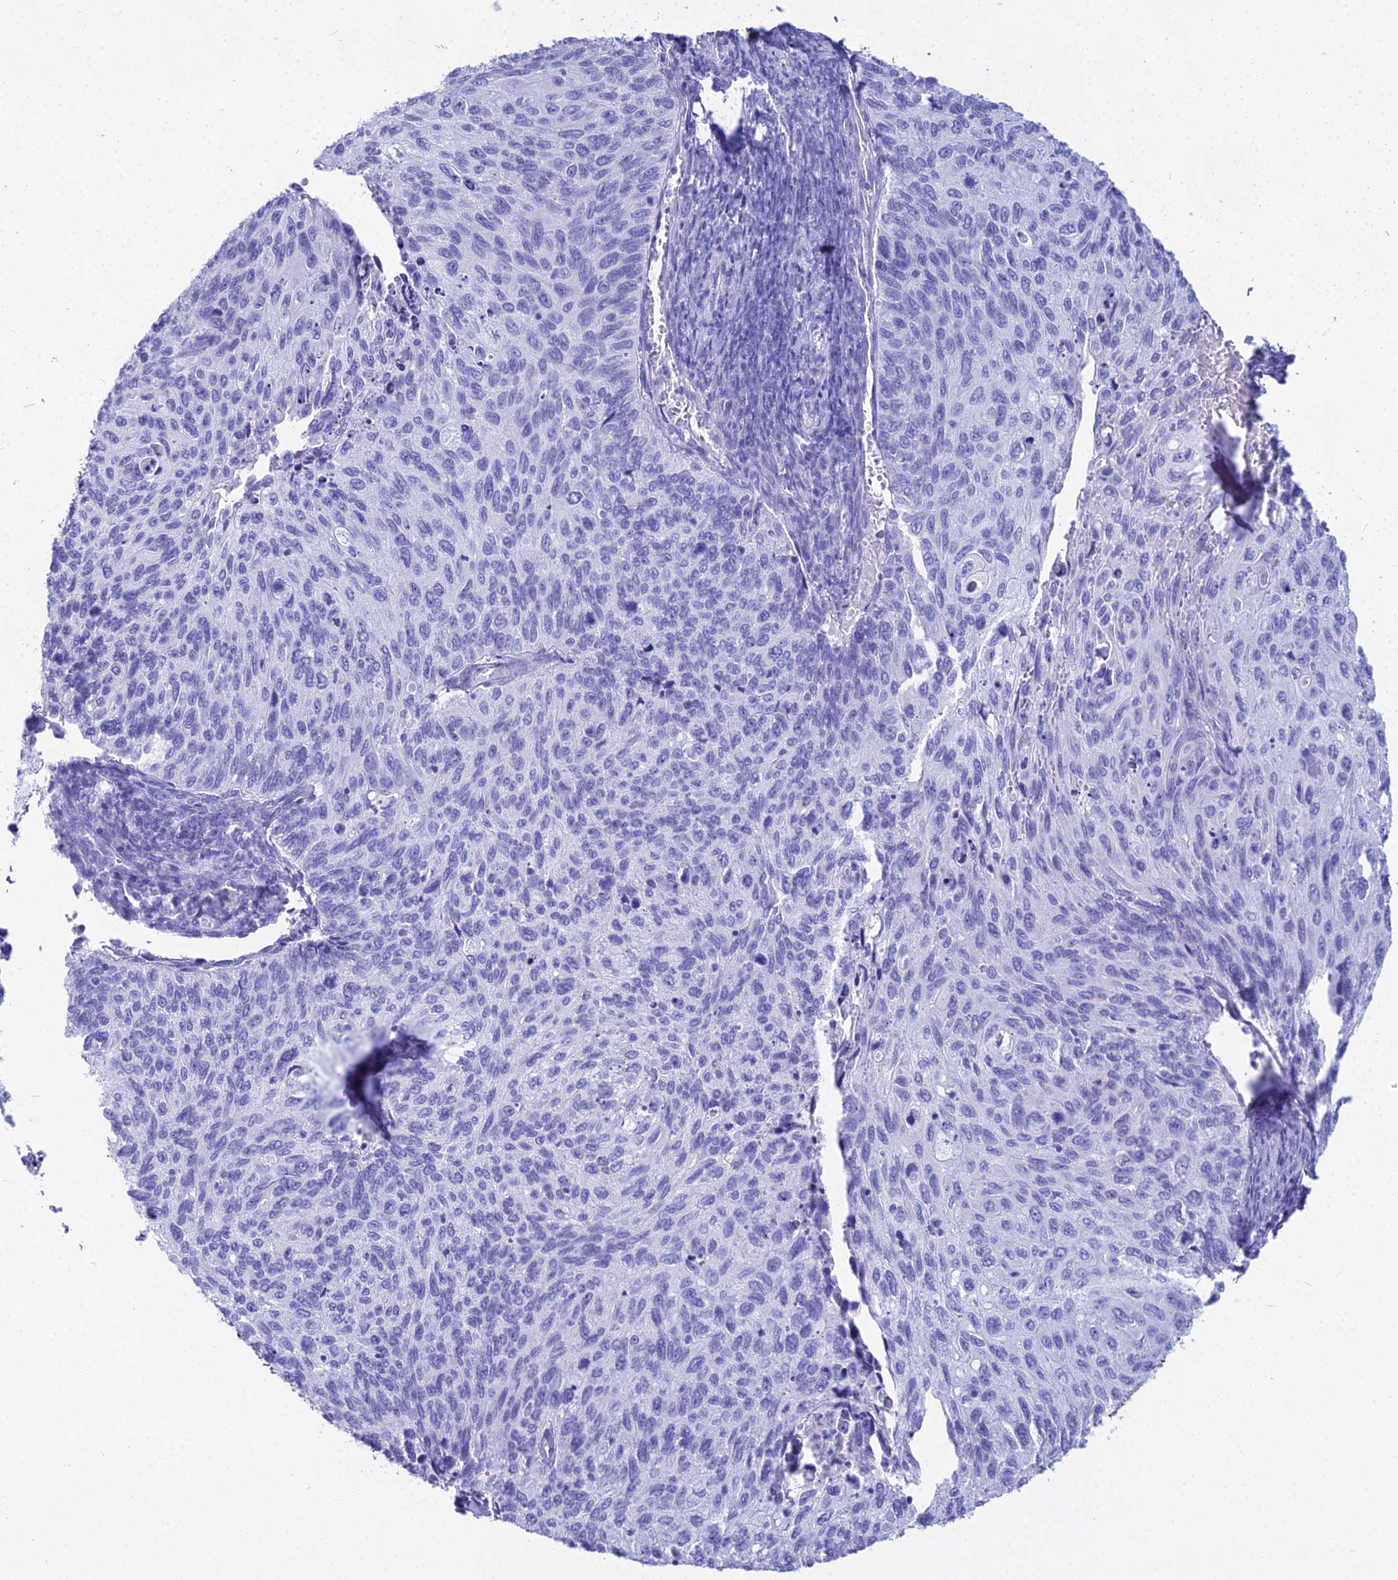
{"staining": {"intensity": "negative", "quantity": "none", "location": "none"}, "tissue": "cervical cancer", "cell_type": "Tumor cells", "image_type": "cancer", "snomed": [{"axis": "morphology", "description": "Squamous cell carcinoma, NOS"}, {"axis": "topography", "description": "Cervix"}], "caption": "Tumor cells show no significant positivity in cervical squamous cell carcinoma.", "gene": "CGB2", "patient": {"sex": "female", "age": 70}}